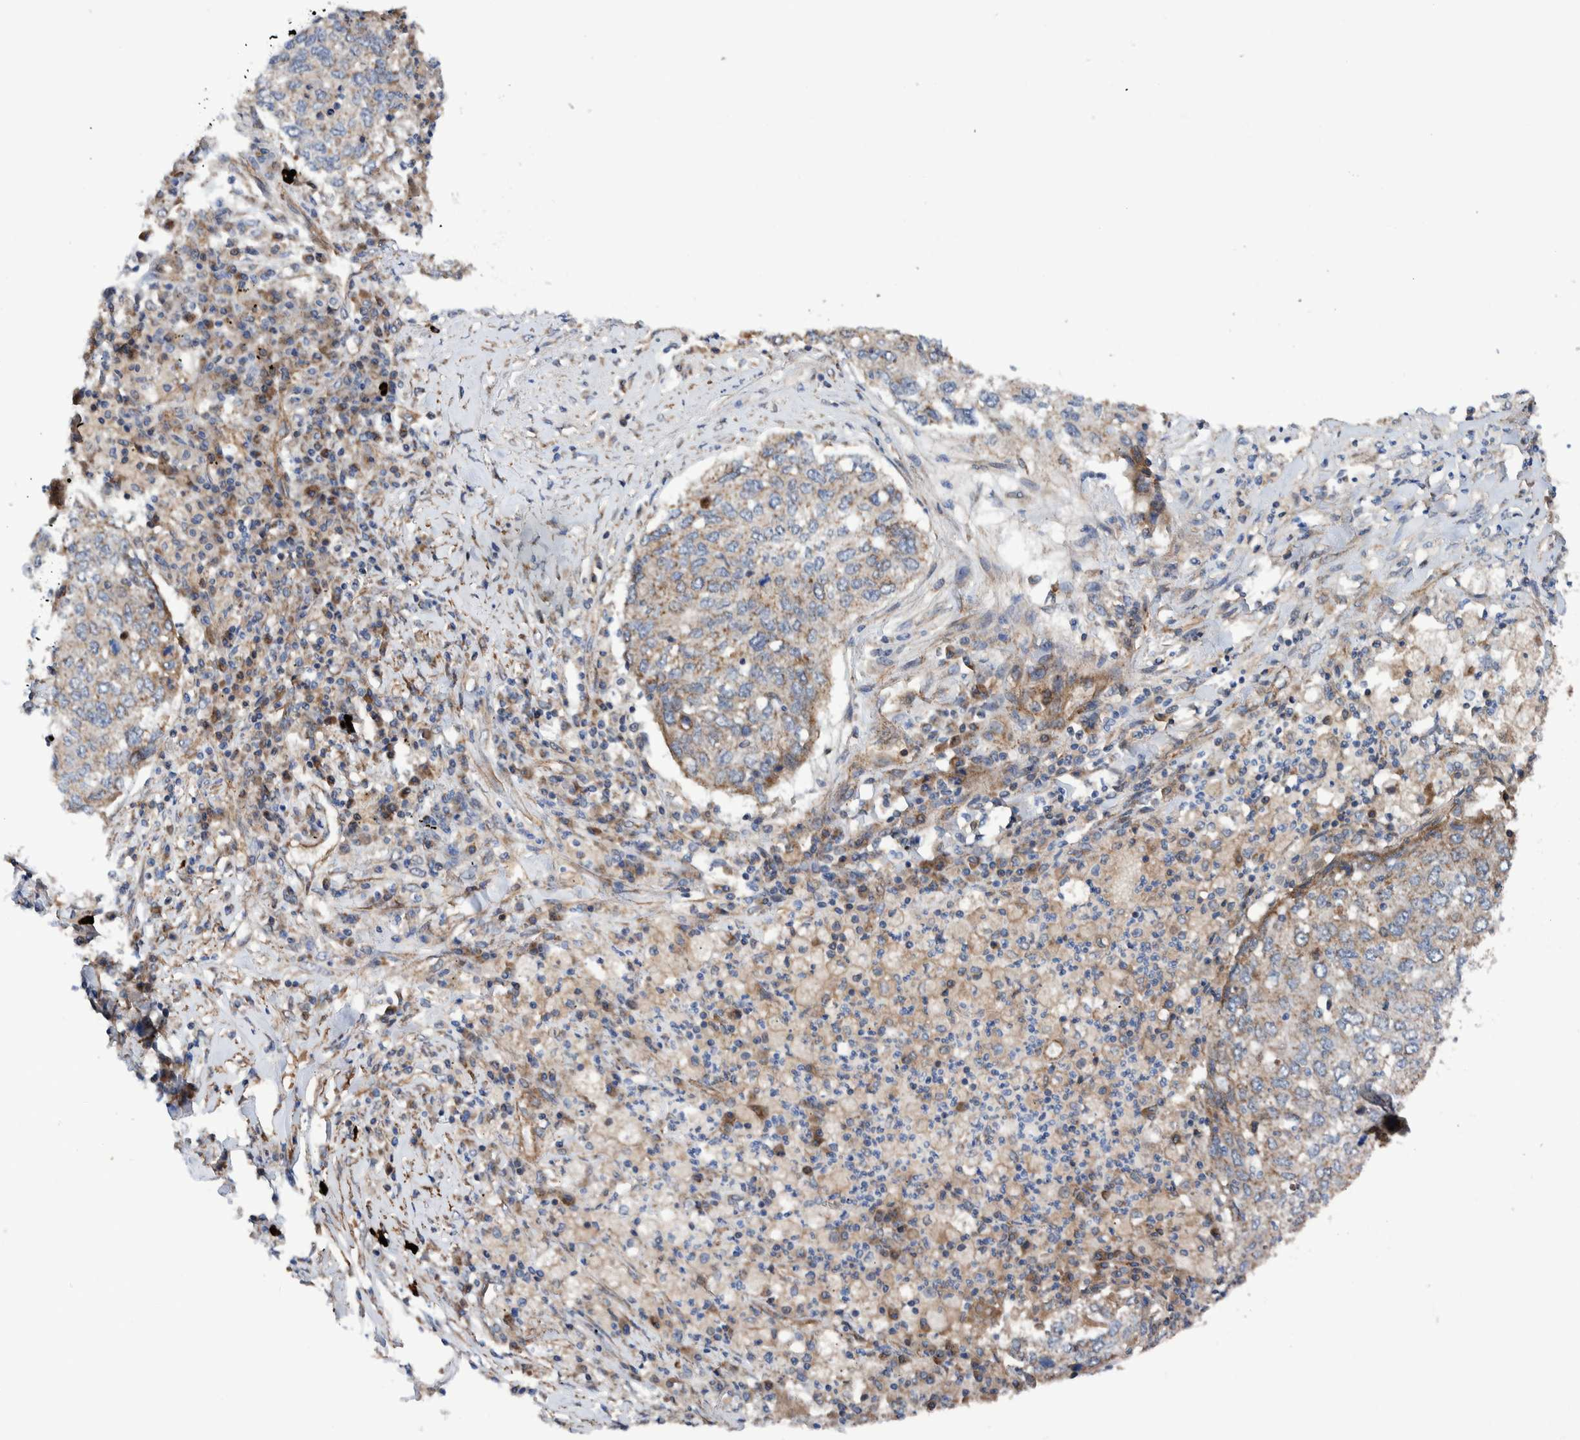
{"staining": {"intensity": "negative", "quantity": "none", "location": "none"}, "tissue": "lung cancer", "cell_type": "Tumor cells", "image_type": "cancer", "snomed": [{"axis": "morphology", "description": "Squamous cell carcinoma, NOS"}, {"axis": "topography", "description": "Lung"}], "caption": "Protein analysis of lung squamous cell carcinoma shows no significant positivity in tumor cells. Nuclei are stained in blue.", "gene": "SLC25A10", "patient": {"sex": "female", "age": 63}}